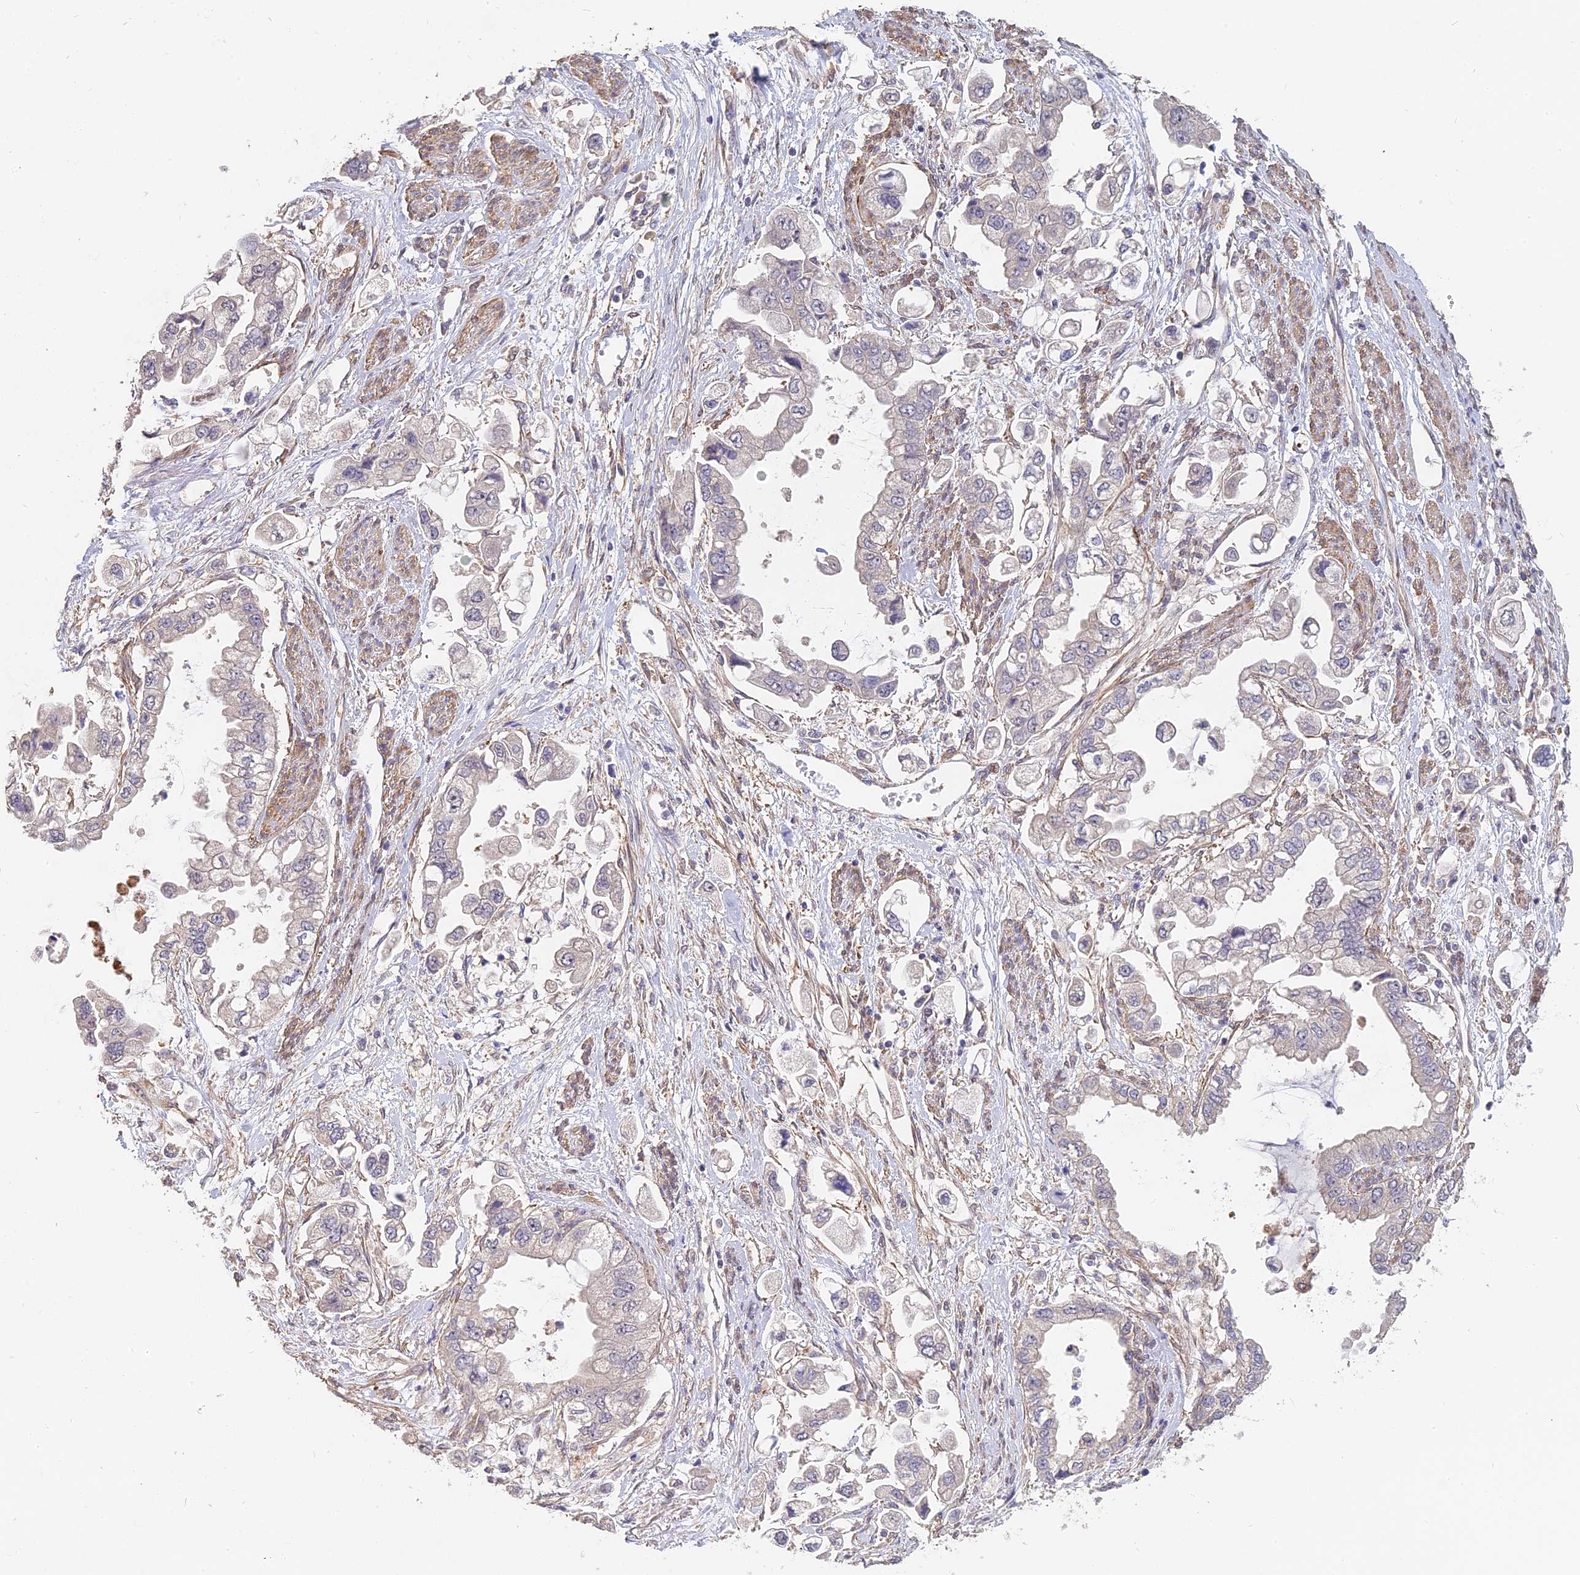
{"staining": {"intensity": "negative", "quantity": "none", "location": "none"}, "tissue": "stomach cancer", "cell_type": "Tumor cells", "image_type": "cancer", "snomed": [{"axis": "morphology", "description": "Adenocarcinoma, NOS"}, {"axis": "topography", "description": "Stomach"}], "caption": "High magnification brightfield microscopy of stomach adenocarcinoma stained with DAB (3,3'-diaminobenzidine) (brown) and counterstained with hematoxylin (blue): tumor cells show no significant positivity.", "gene": "SAC3D1", "patient": {"sex": "male", "age": 62}}